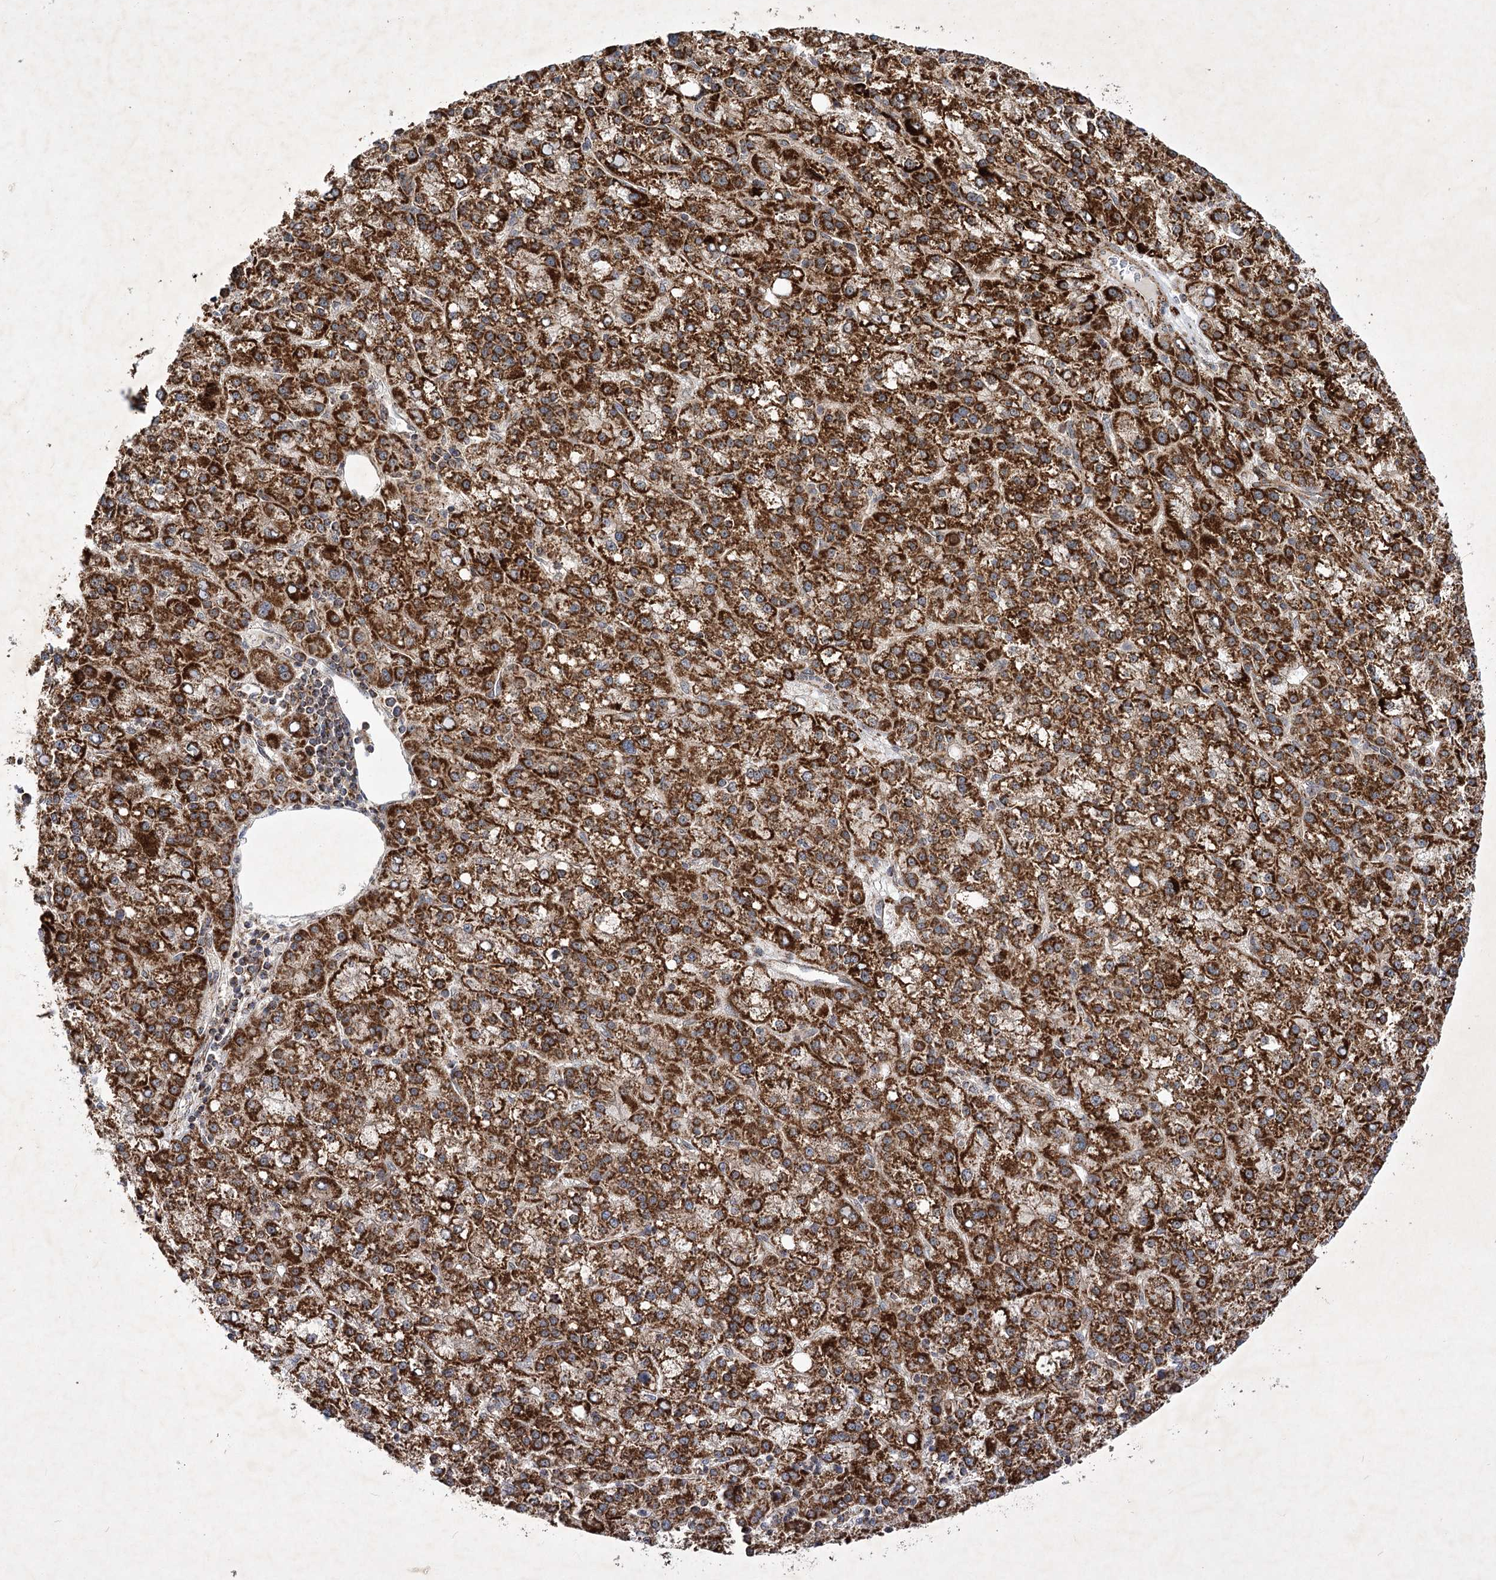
{"staining": {"intensity": "strong", "quantity": ">75%", "location": "cytoplasmic/membranous"}, "tissue": "liver cancer", "cell_type": "Tumor cells", "image_type": "cancer", "snomed": [{"axis": "morphology", "description": "Carcinoma, Hepatocellular, NOS"}, {"axis": "topography", "description": "Liver"}], "caption": "Immunohistochemical staining of hepatocellular carcinoma (liver) shows high levels of strong cytoplasmic/membranous protein expression in about >75% of tumor cells.", "gene": "SCRN3", "patient": {"sex": "female", "age": 58}}